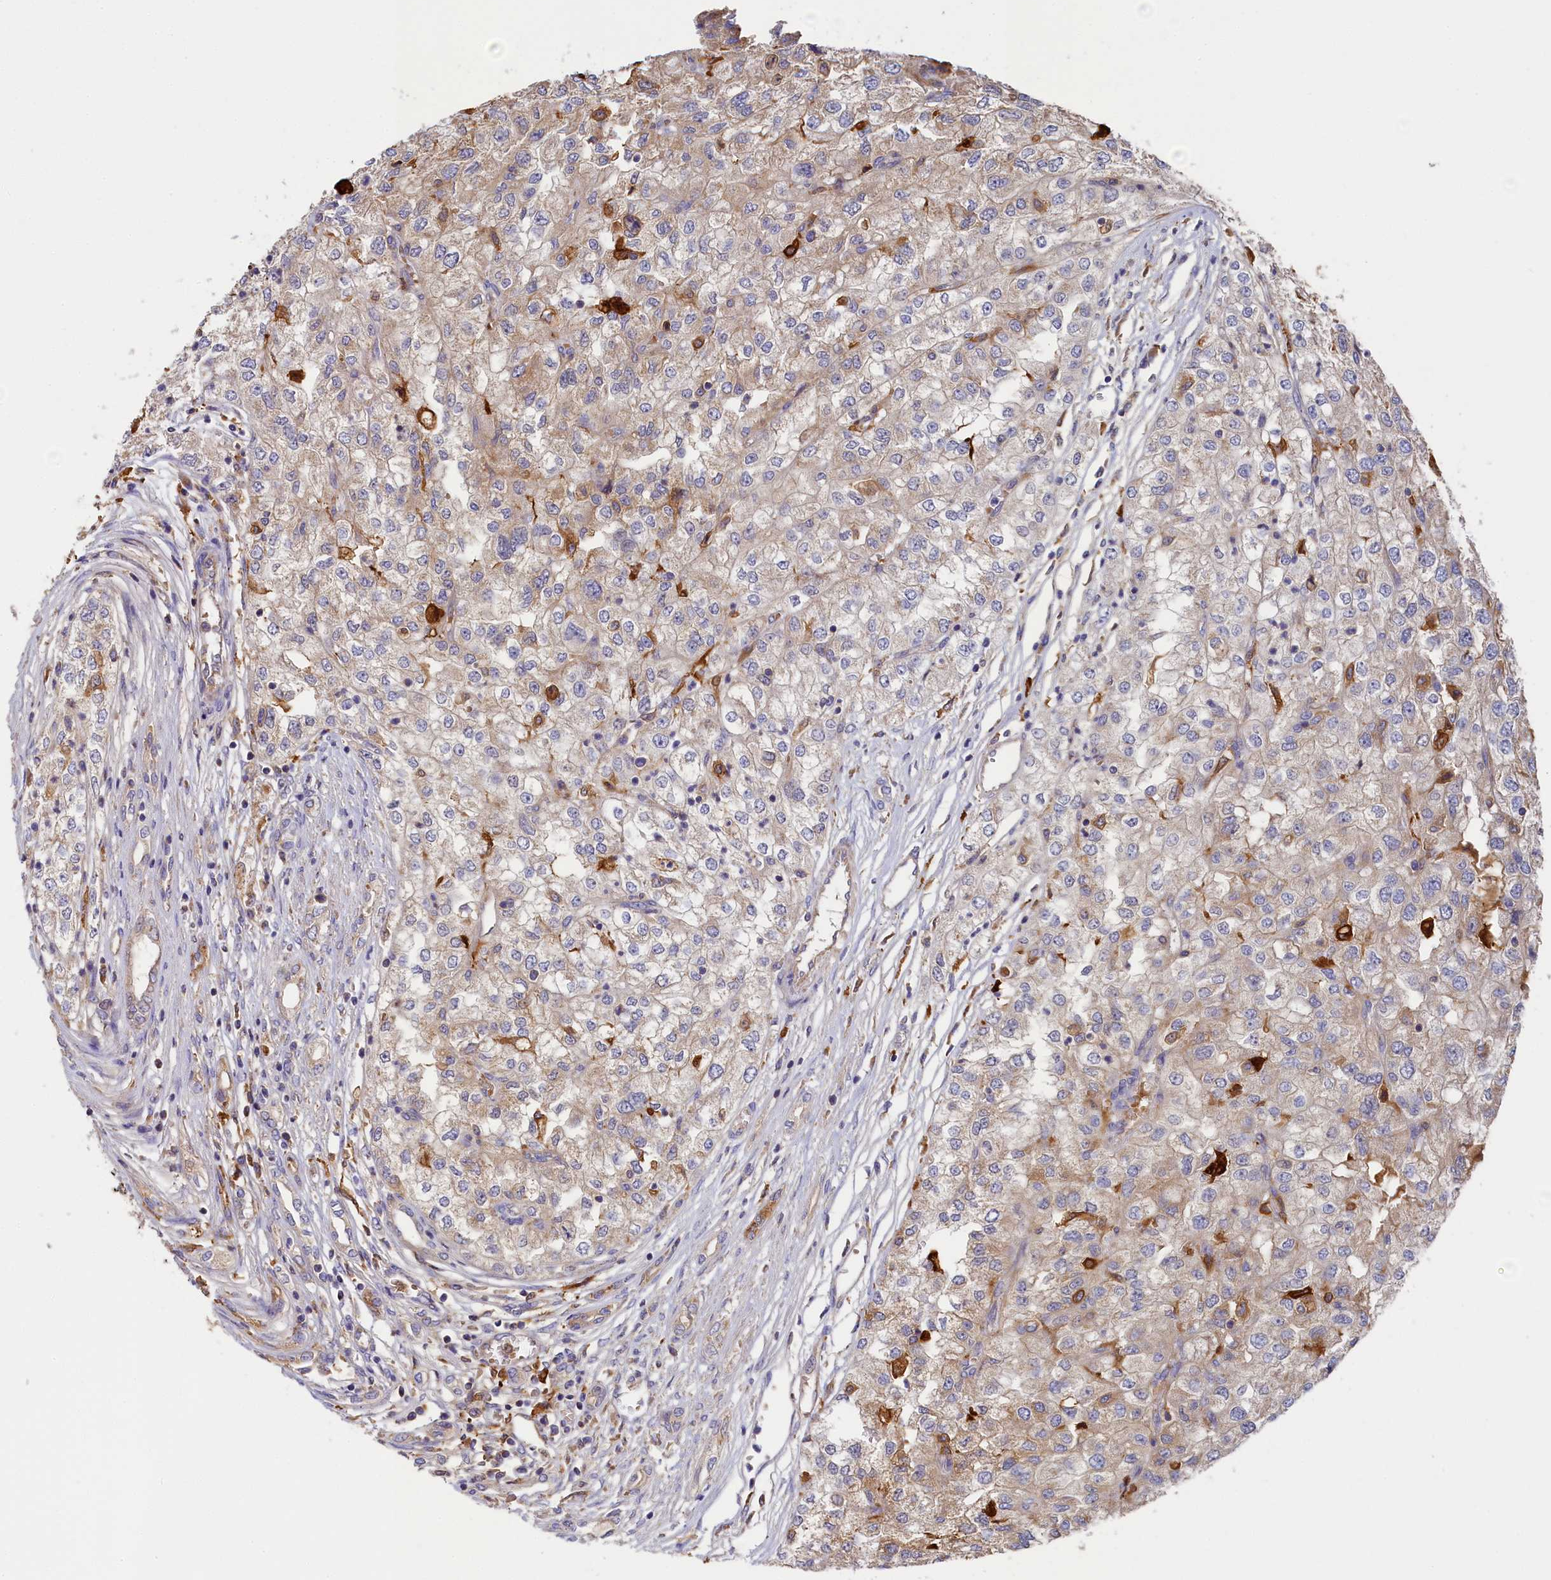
{"staining": {"intensity": "weak", "quantity": "25%-75%", "location": "cytoplasmic/membranous"}, "tissue": "renal cancer", "cell_type": "Tumor cells", "image_type": "cancer", "snomed": [{"axis": "morphology", "description": "Adenocarcinoma, NOS"}, {"axis": "topography", "description": "Kidney"}], "caption": "Protein expression analysis of renal cancer demonstrates weak cytoplasmic/membranous staining in approximately 25%-75% of tumor cells.", "gene": "SEC31B", "patient": {"sex": "female", "age": 54}}